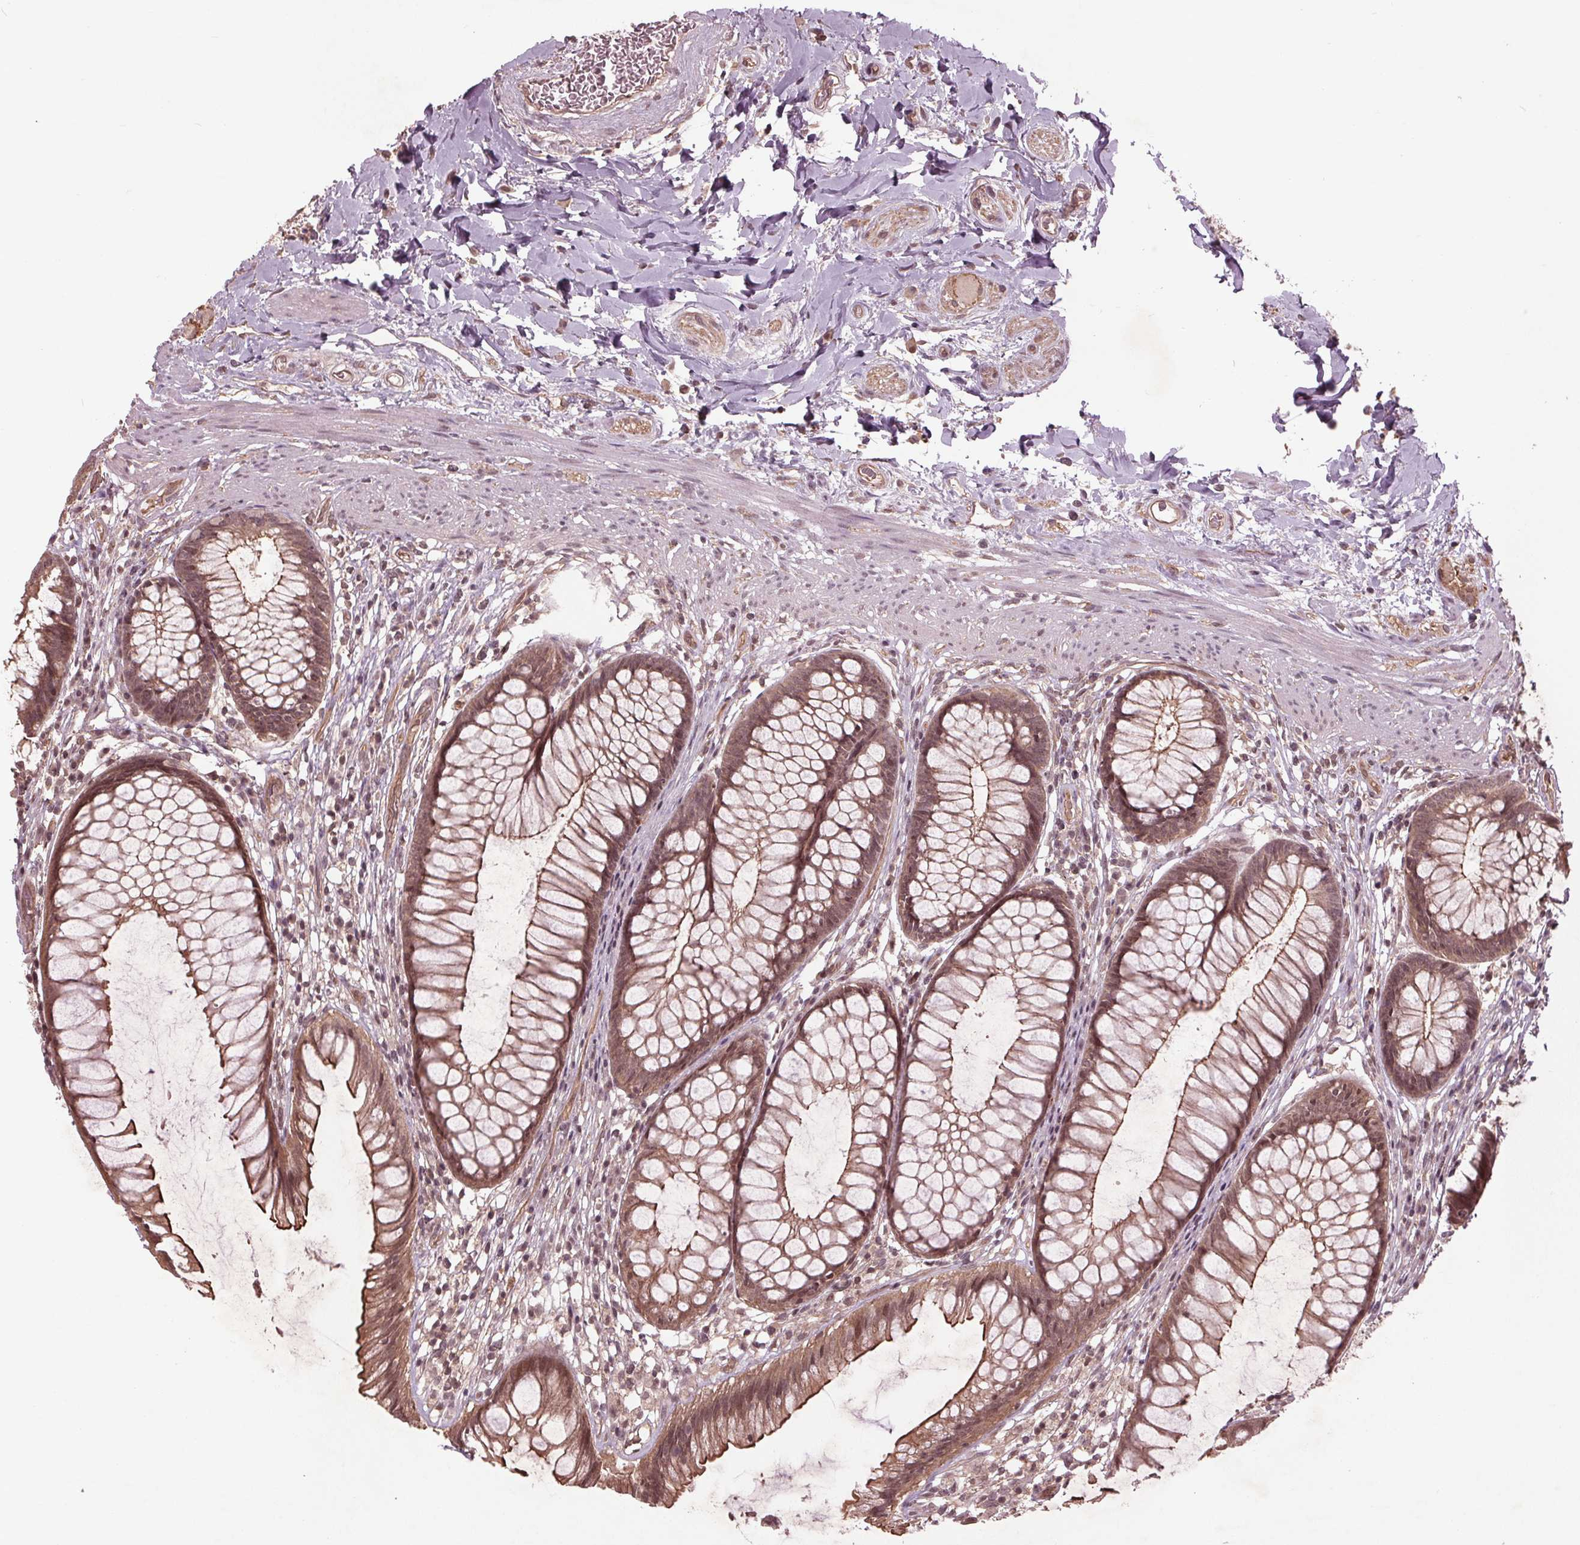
{"staining": {"intensity": "moderate", "quantity": ">75%", "location": "cytoplasmic/membranous,nuclear"}, "tissue": "rectum", "cell_type": "Glandular cells", "image_type": "normal", "snomed": [{"axis": "morphology", "description": "Normal tissue, NOS"}, {"axis": "topography", "description": "Smooth muscle"}, {"axis": "topography", "description": "Rectum"}], "caption": "Moderate cytoplasmic/membranous,nuclear expression for a protein is present in about >75% of glandular cells of unremarkable rectum using immunohistochemistry.", "gene": "BTBD1", "patient": {"sex": "male", "age": 53}}